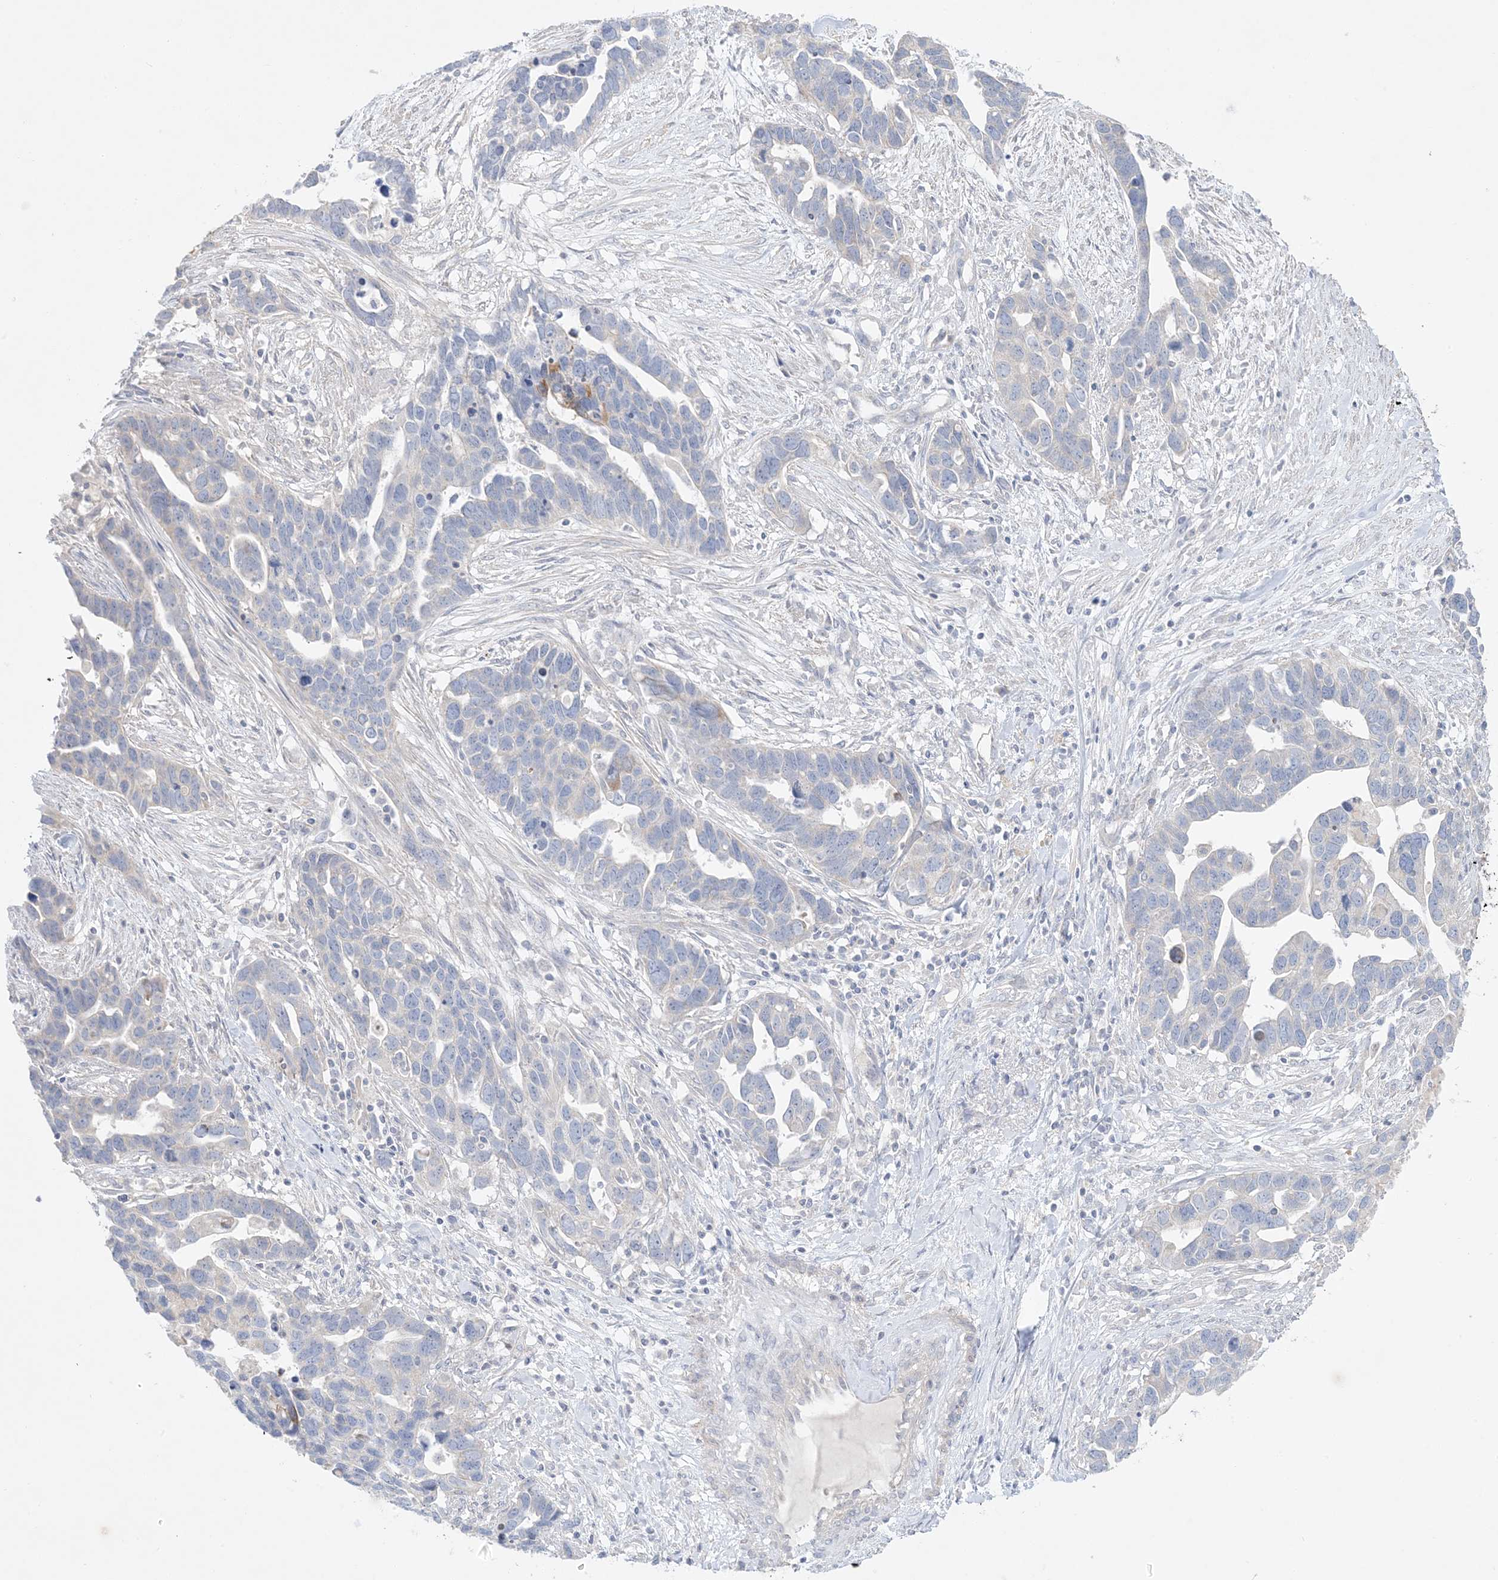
{"staining": {"intensity": "negative", "quantity": "none", "location": "none"}, "tissue": "ovarian cancer", "cell_type": "Tumor cells", "image_type": "cancer", "snomed": [{"axis": "morphology", "description": "Cystadenocarcinoma, serous, NOS"}, {"axis": "topography", "description": "Ovary"}], "caption": "This photomicrograph is of ovarian cancer stained with immunohistochemistry to label a protein in brown with the nuclei are counter-stained blue. There is no positivity in tumor cells.", "gene": "FAM184A", "patient": {"sex": "female", "age": 54}}